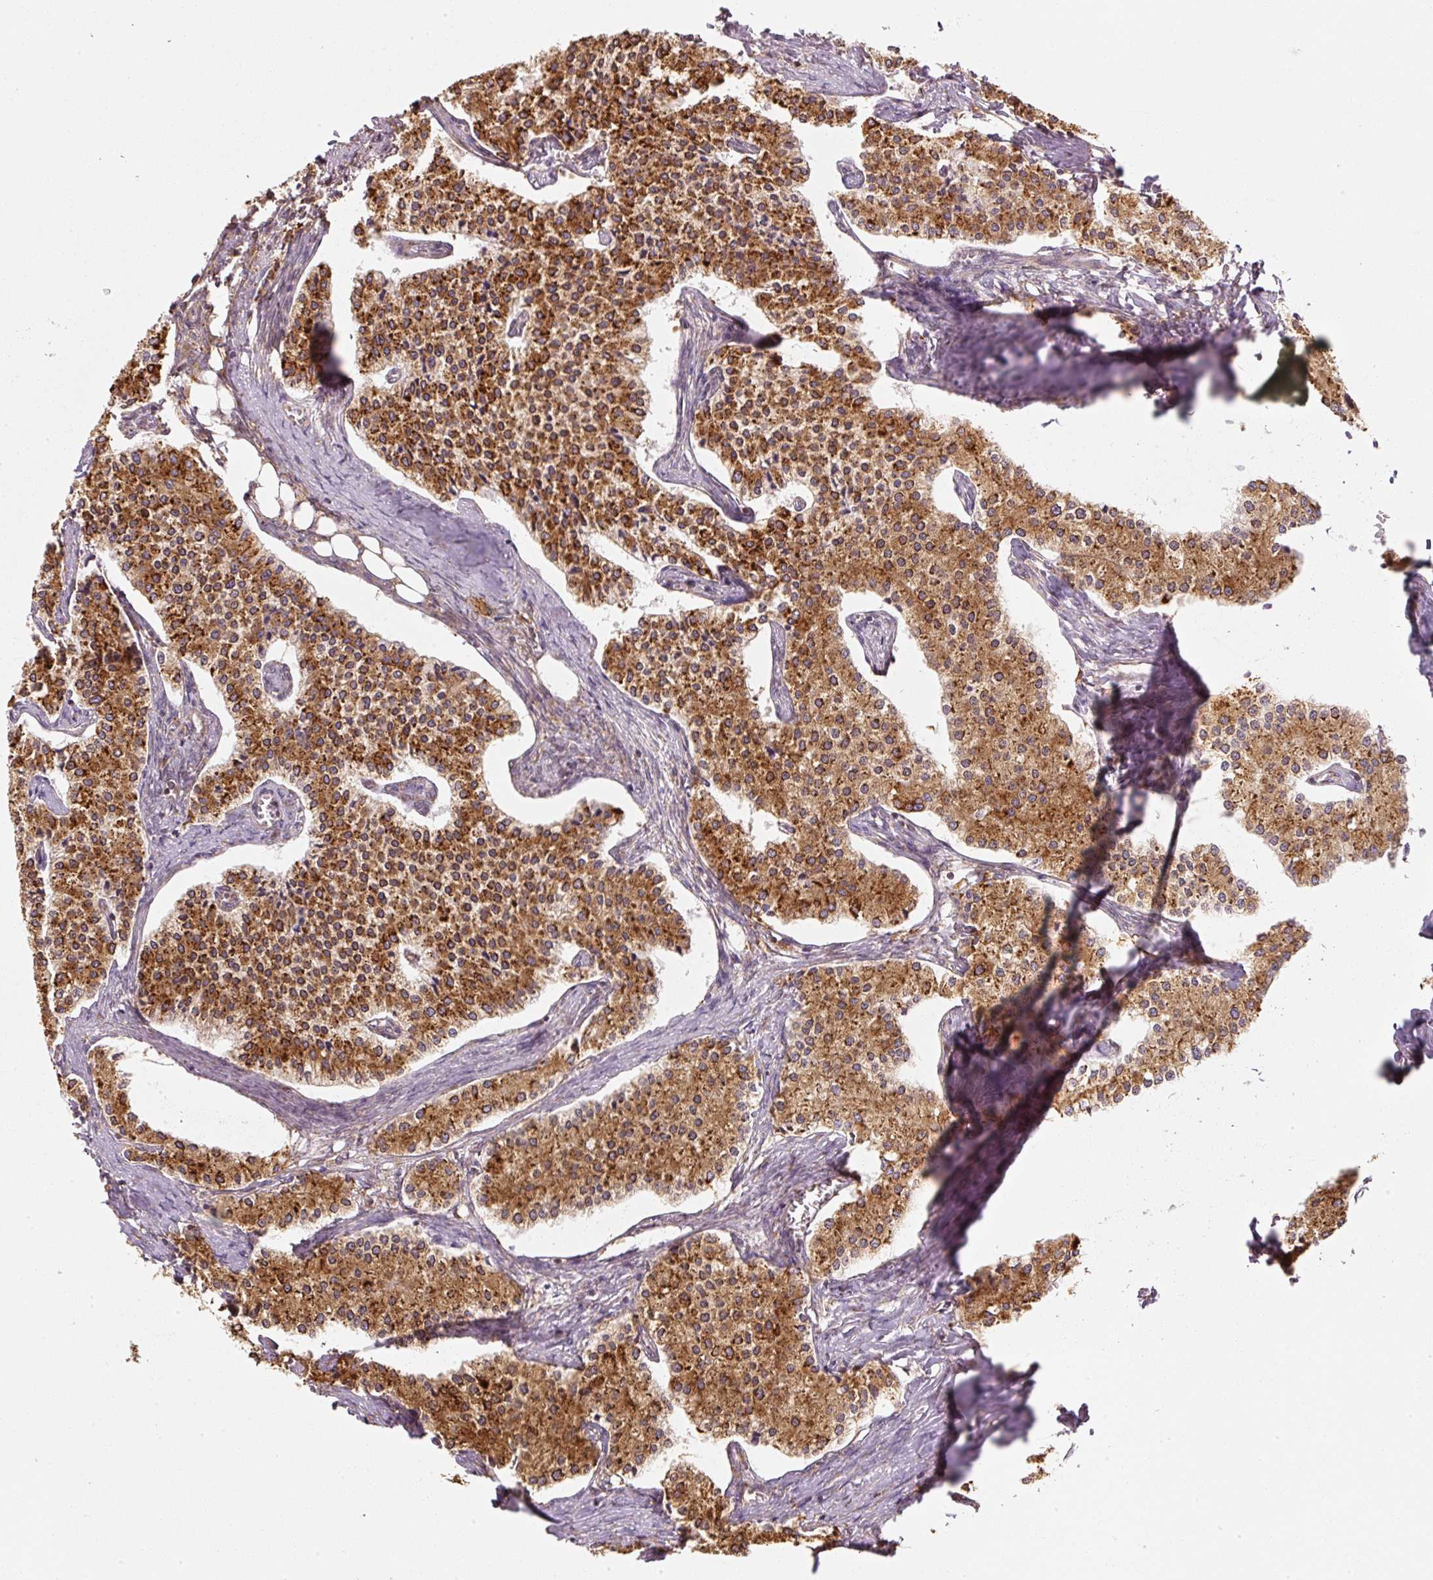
{"staining": {"intensity": "strong", "quantity": ">75%", "location": "cytoplasmic/membranous"}, "tissue": "carcinoid", "cell_type": "Tumor cells", "image_type": "cancer", "snomed": [{"axis": "morphology", "description": "Carcinoid, malignant, NOS"}, {"axis": "topography", "description": "Colon"}], "caption": "Protein expression analysis of human carcinoid reveals strong cytoplasmic/membranous staining in approximately >75% of tumor cells. (brown staining indicates protein expression, while blue staining denotes nuclei).", "gene": "PRKCSH", "patient": {"sex": "female", "age": 52}}